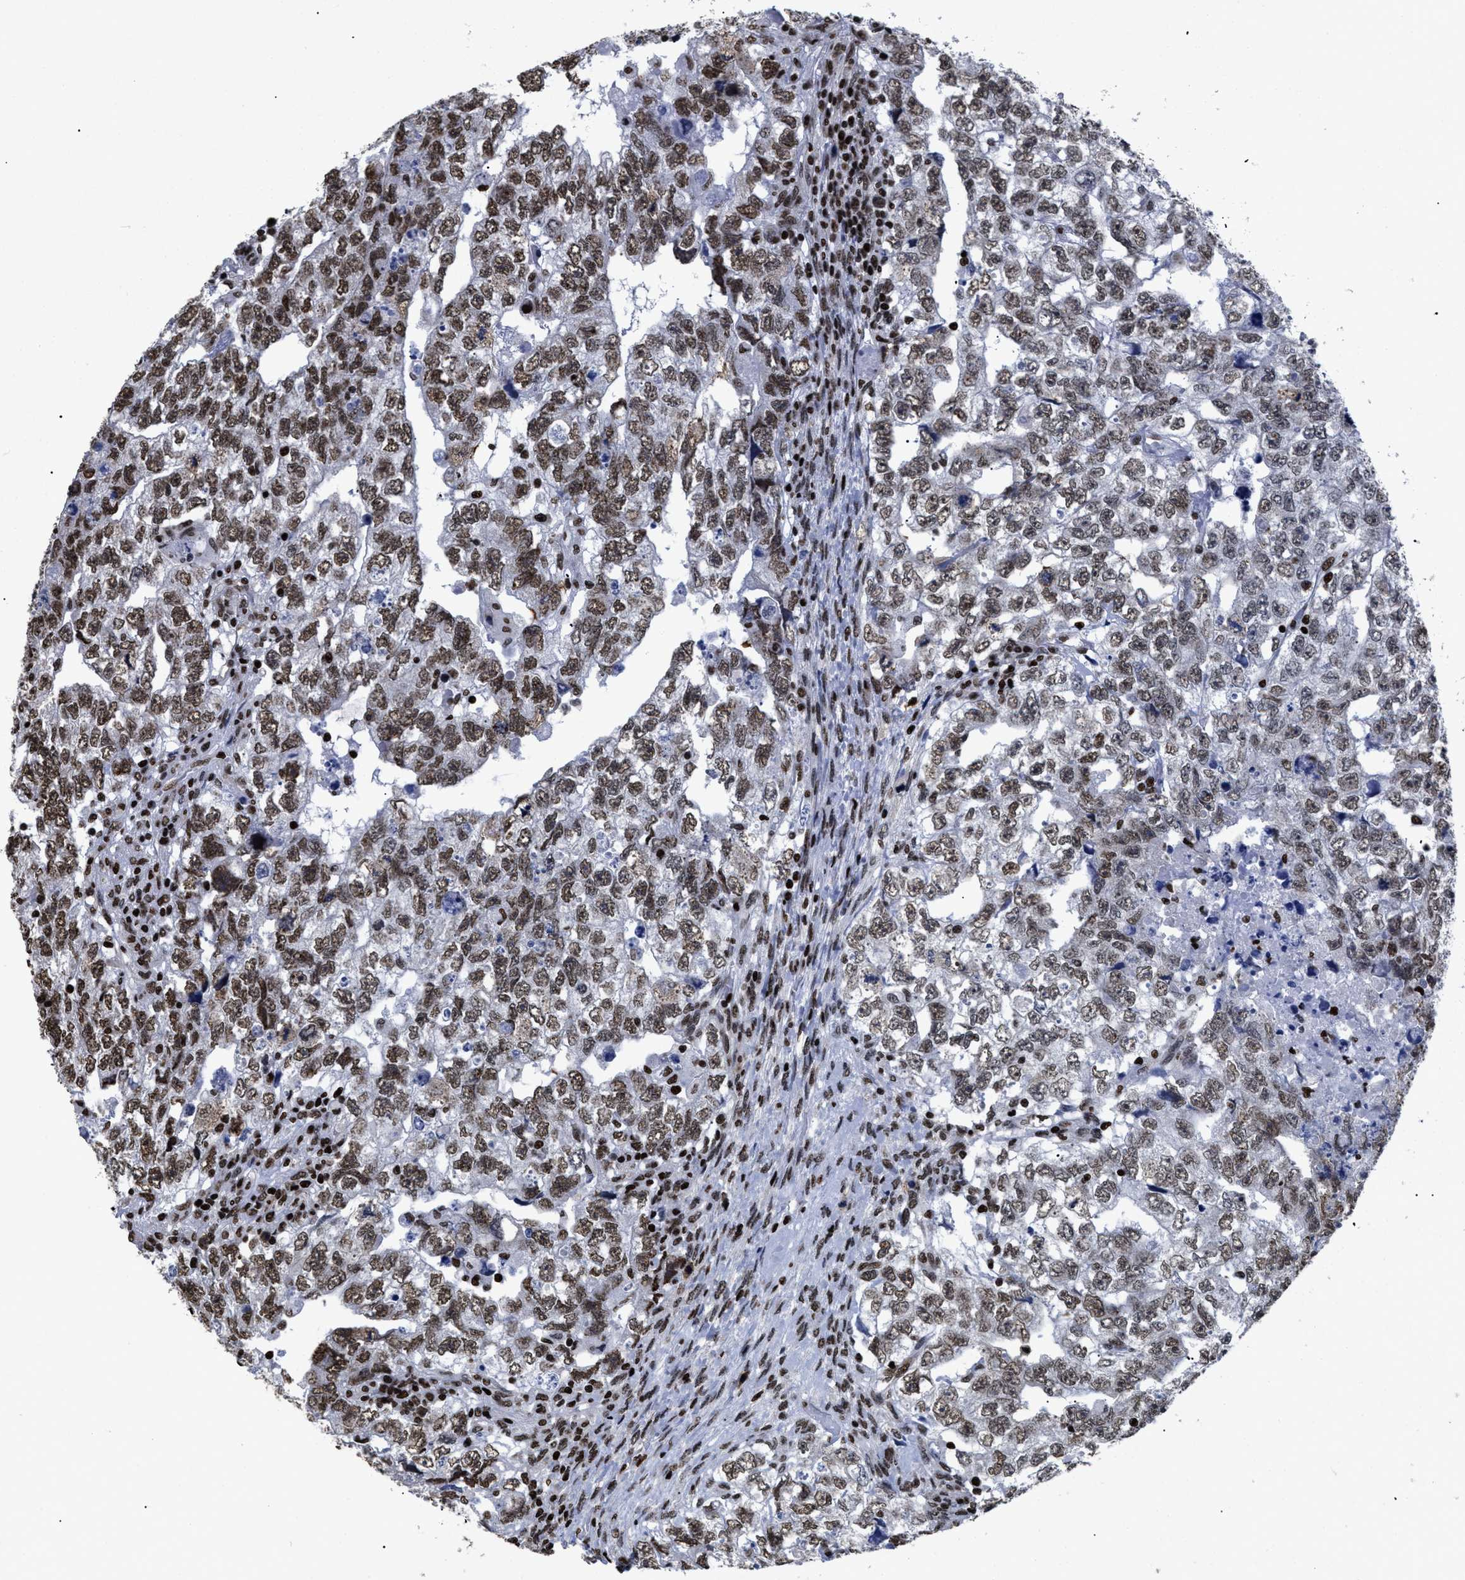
{"staining": {"intensity": "moderate", "quantity": ">75%", "location": "nuclear"}, "tissue": "testis cancer", "cell_type": "Tumor cells", "image_type": "cancer", "snomed": [{"axis": "morphology", "description": "Carcinoma, Embryonal, NOS"}, {"axis": "topography", "description": "Testis"}], "caption": "Immunohistochemistry (IHC) of human testis embryonal carcinoma exhibits medium levels of moderate nuclear staining in approximately >75% of tumor cells.", "gene": "CALHM3", "patient": {"sex": "male", "age": 36}}